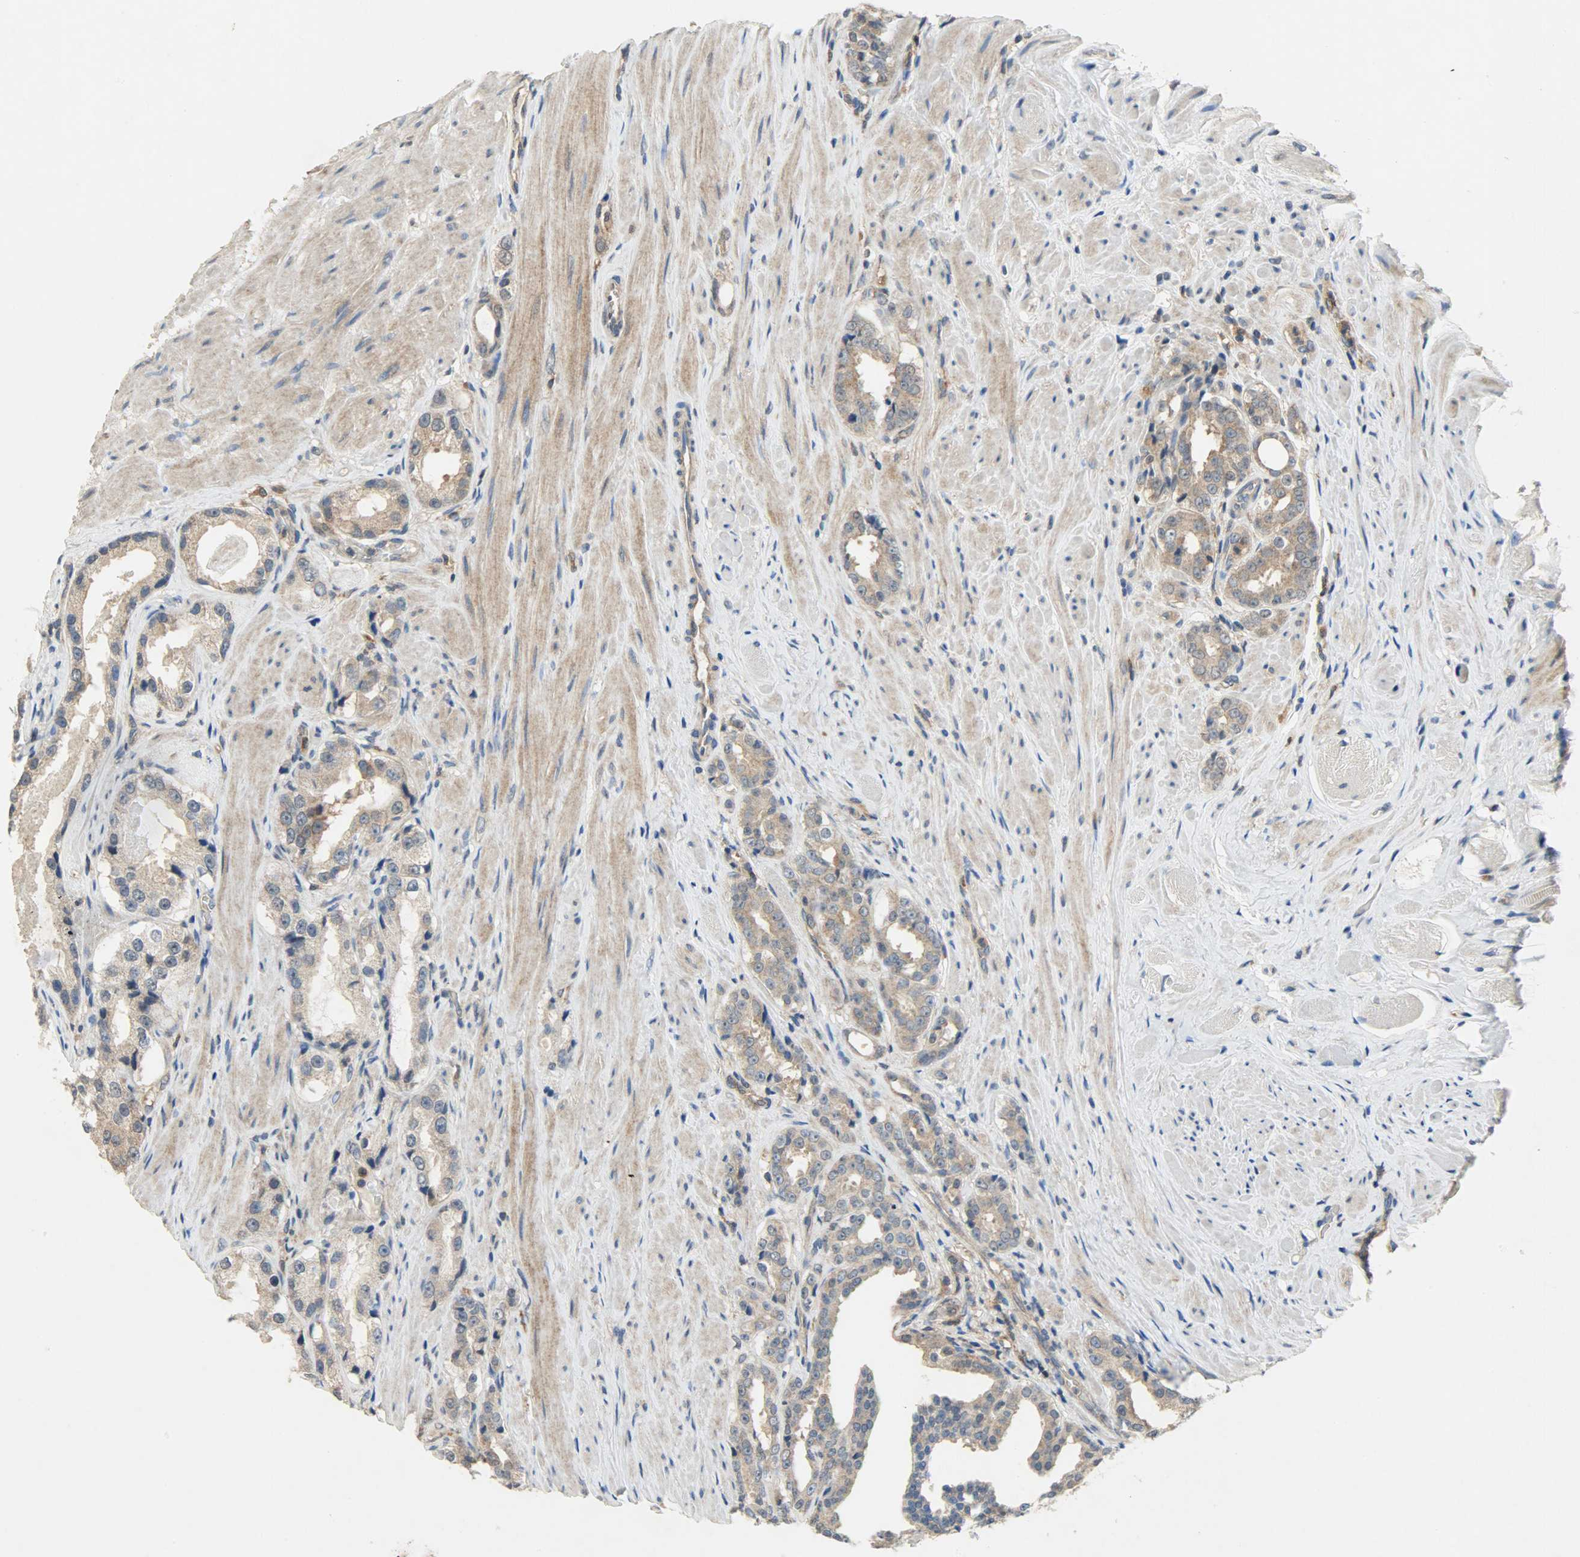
{"staining": {"intensity": "moderate", "quantity": ">75%", "location": "cytoplasmic/membranous"}, "tissue": "prostate cancer", "cell_type": "Tumor cells", "image_type": "cancer", "snomed": [{"axis": "morphology", "description": "Adenocarcinoma, Medium grade"}, {"axis": "topography", "description": "Prostate"}], "caption": "A high-resolution photomicrograph shows immunohistochemistry staining of prostate cancer (medium-grade adenocarcinoma), which reveals moderate cytoplasmic/membranous expression in about >75% of tumor cells.", "gene": "TRIM21", "patient": {"sex": "male", "age": 60}}